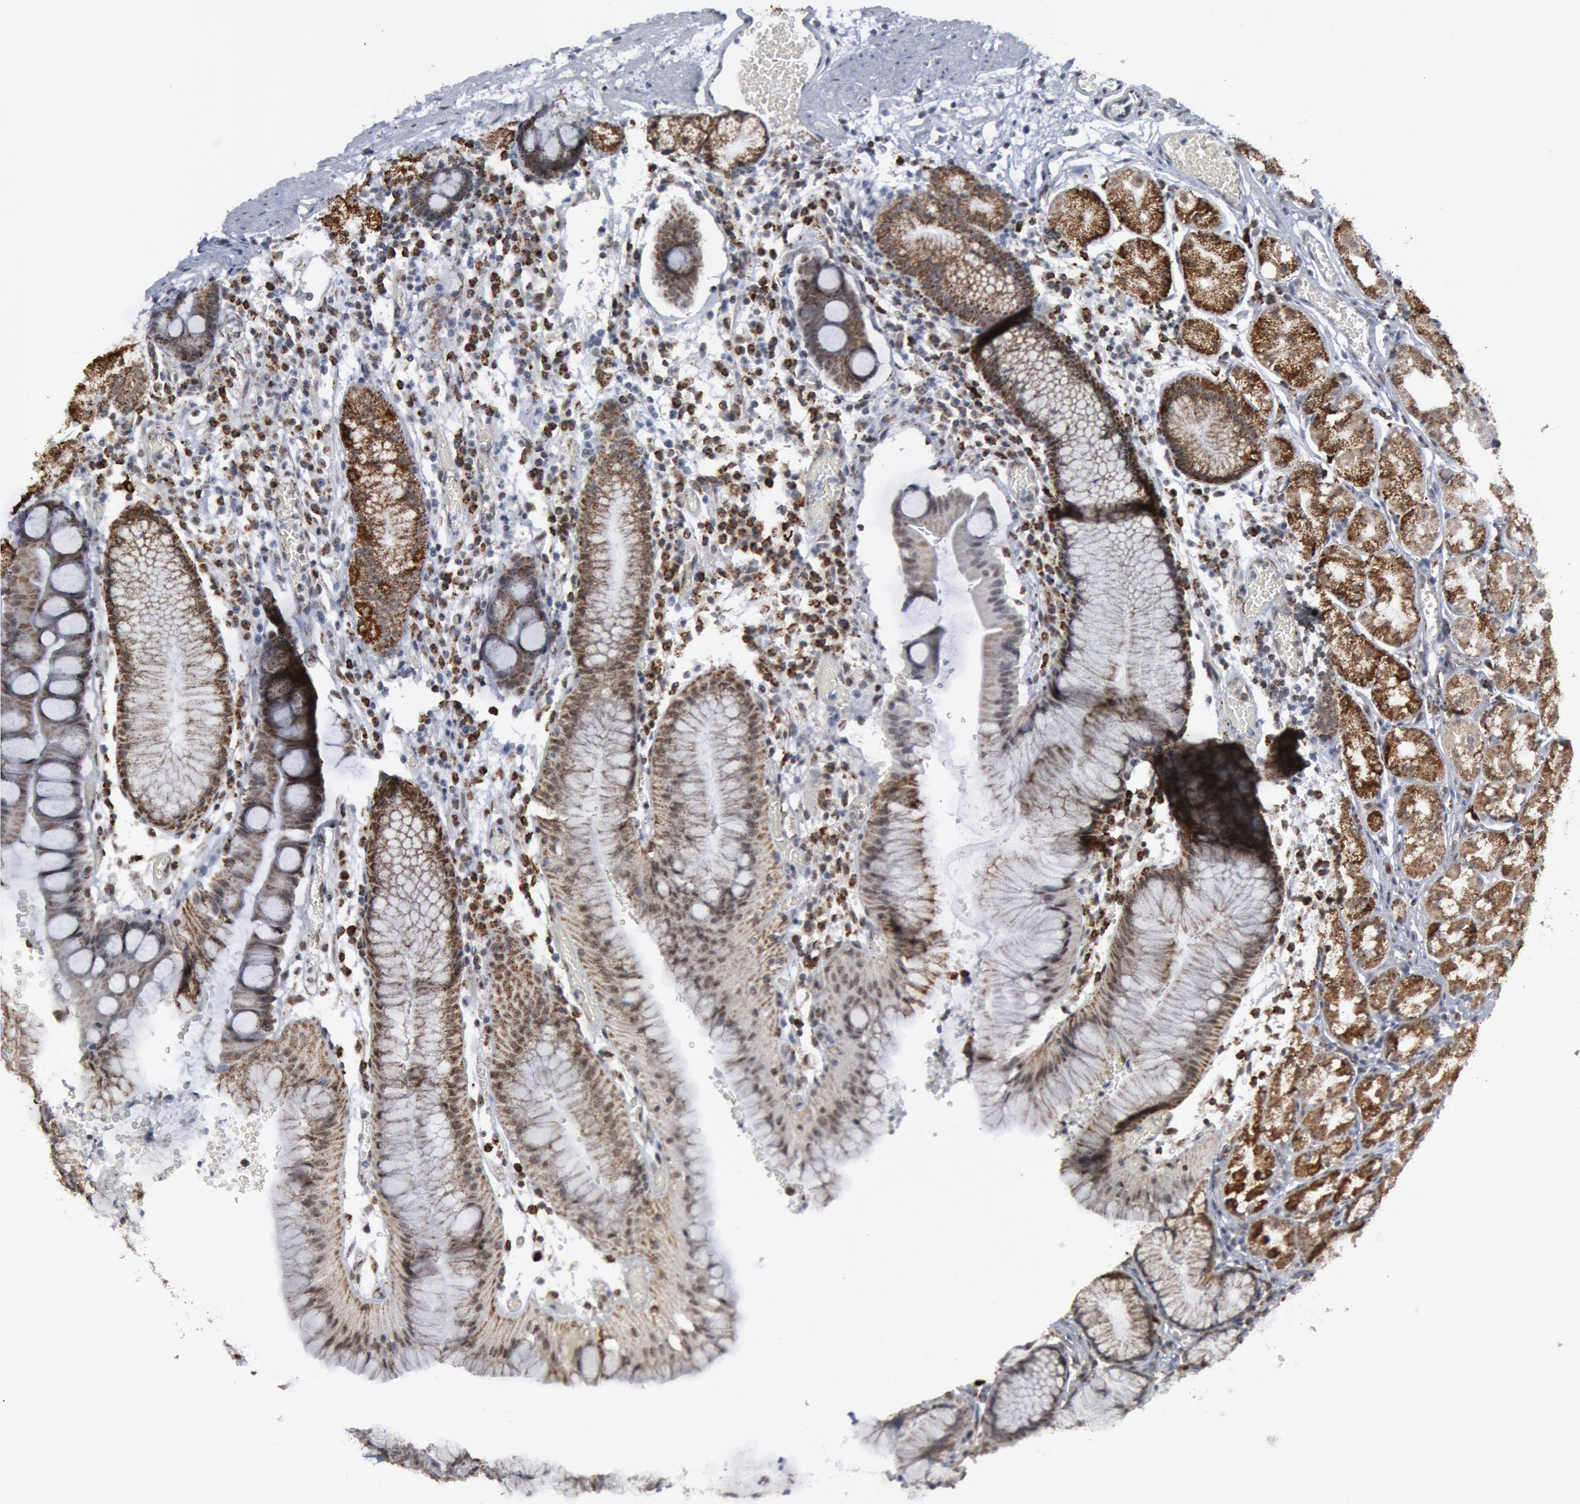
{"staining": {"intensity": "strong", "quantity": ">75%", "location": "cytoplasmic/membranous"}, "tissue": "stomach", "cell_type": "Glandular cells", "image_type": "normal", "snomed": [{"axis": "morphology", "description": "Normal tissue, NOS"}, {"axis": "topography", "description": "Stomach, lower"}], "caption": "Strong cytoplasmic/membranous expression is seen in approximately >75% of glandular cells in benign stomach. The staining is performed using DAB (3,3'-diaminobenzidine) brown chromogen to label protein expression. The nuclei are counter-stained blue using hematoxylin.", "gene": "CASP9", "patient": {"sex": "female", "age": 73}}